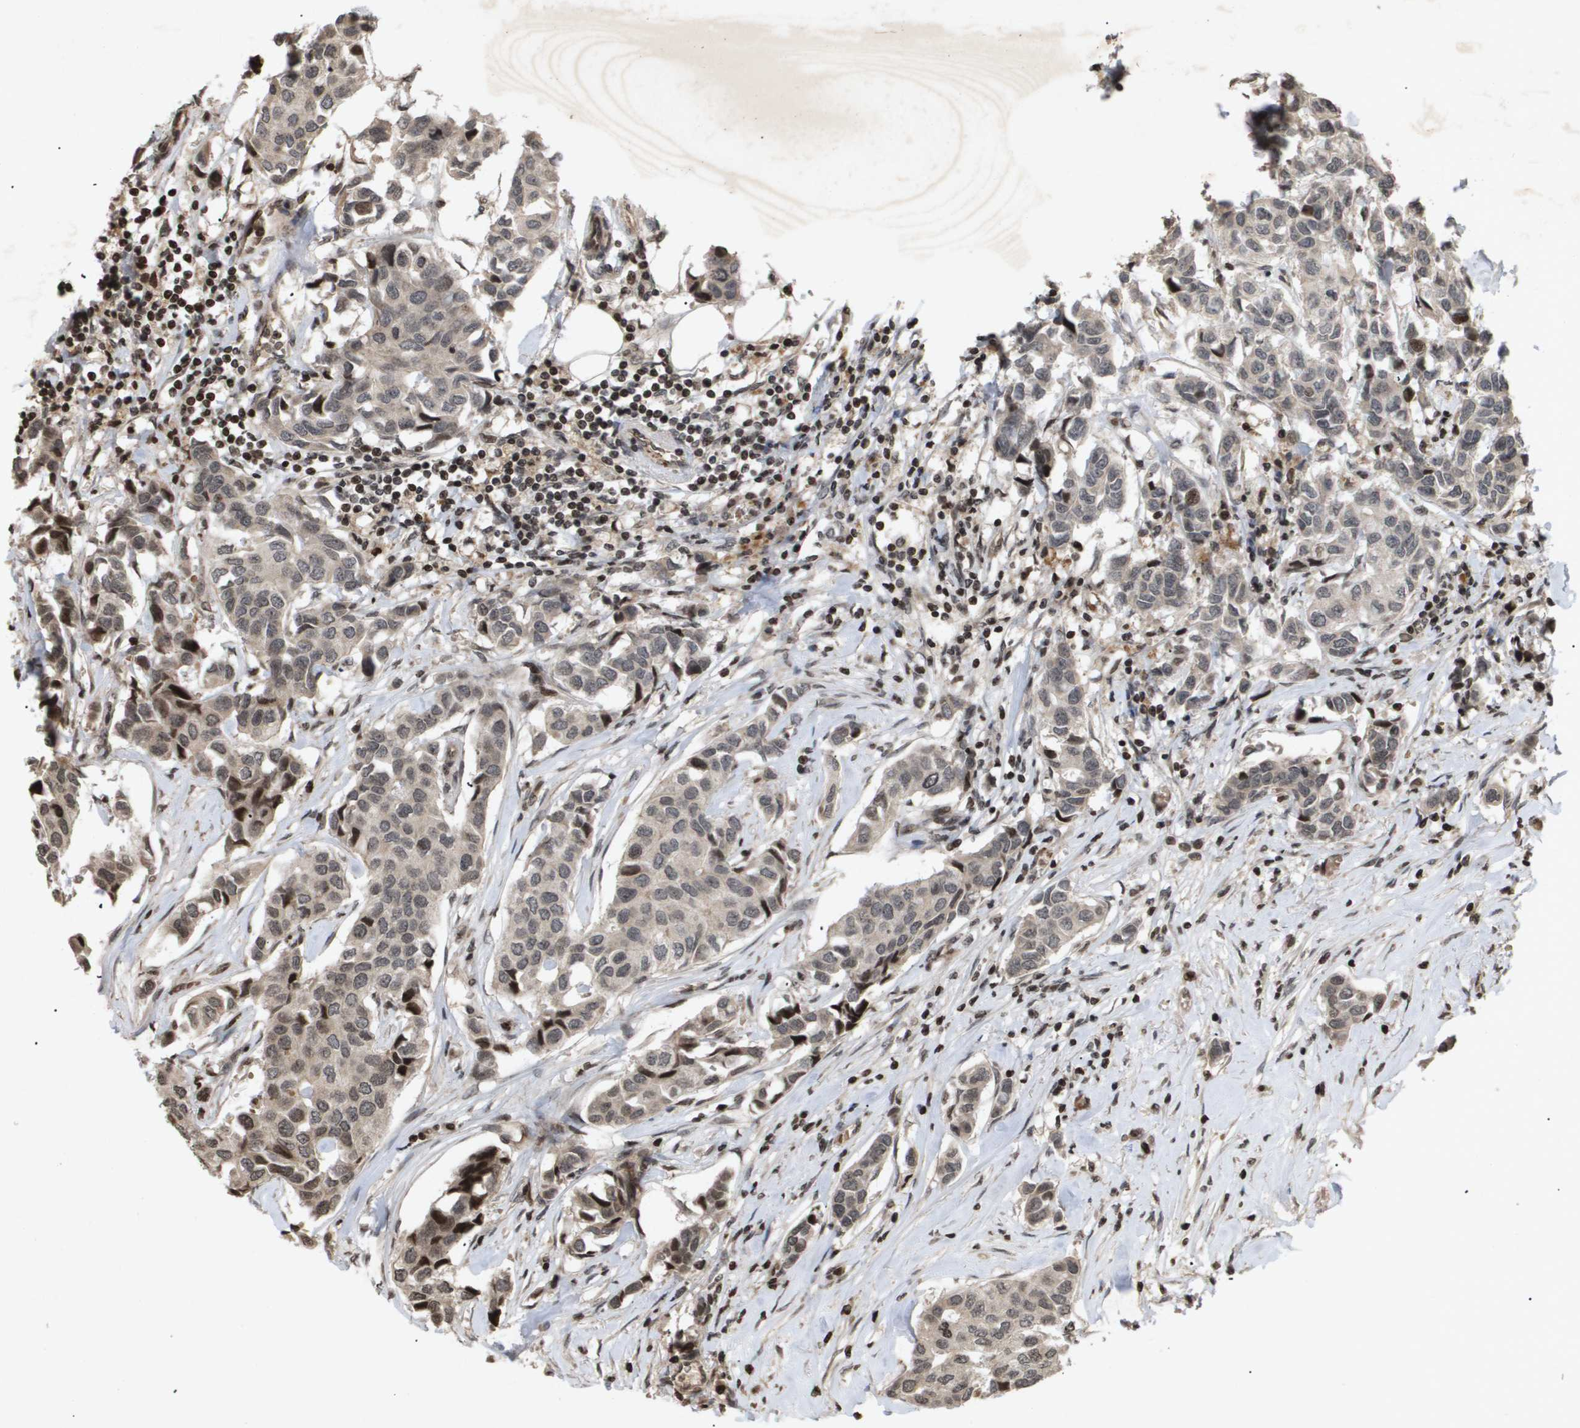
{"staining": {"intensity": "weak", "quantity": ">75%", "location": "cytoplasmic/membranous"}, "tissue": "breast cancer", "cell_type": "Tumor cells", "image_type": "cancer", "snomed": [{"axis": "morphology", "description": "Duct carcinoma"}, {"axis": "topography", "description": "Breast"}], "caption": "DAB immunohistochemical staining of infiltrating ductal carcinoma (breast) displays weak cytoplasmic/membranous protein positivity in about >75% of tumor cells.", "gene": "HSPA6", "patient": {"sex": "female", "age": 80}}